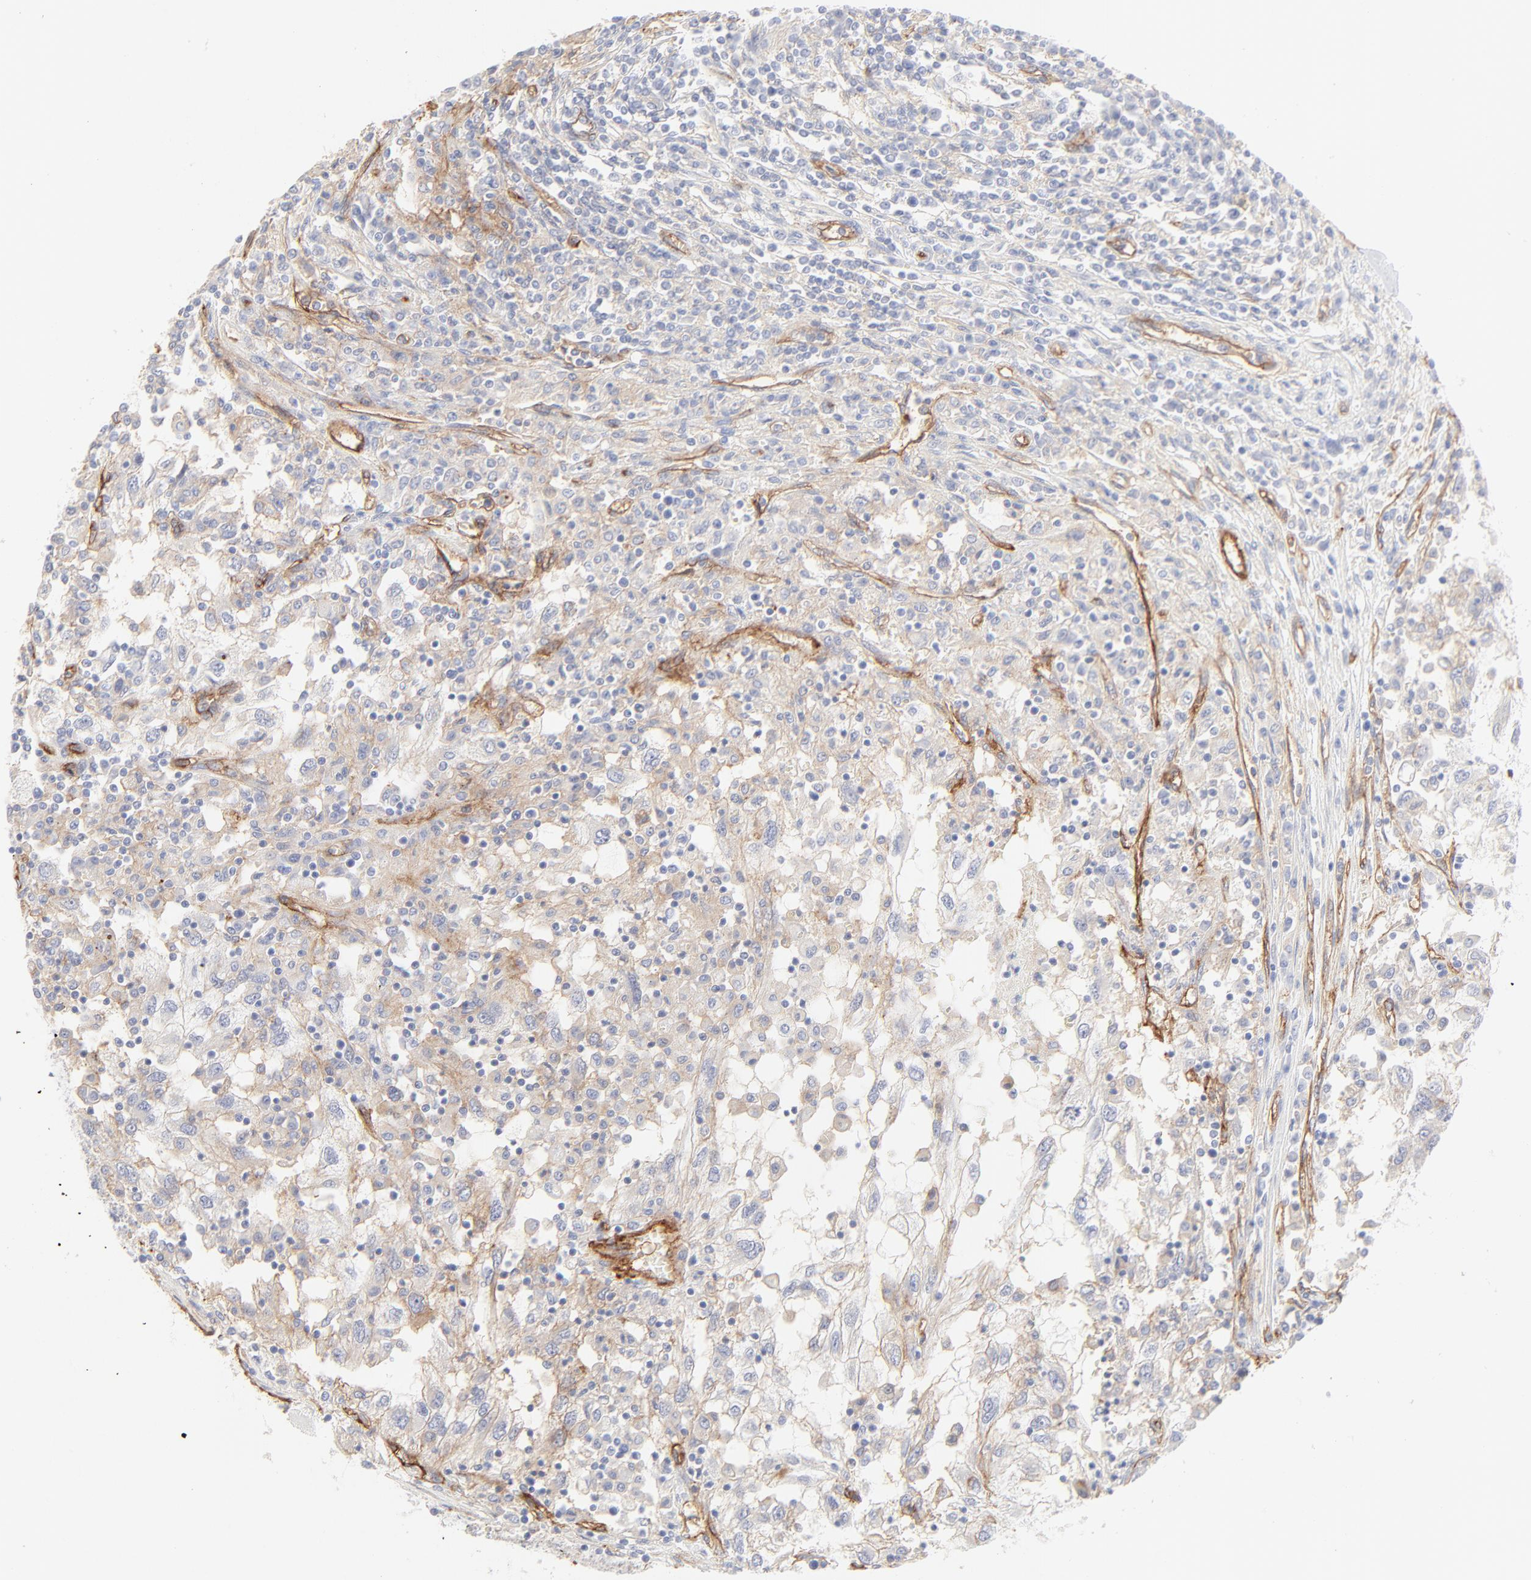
{"staining": {"intensity": "negative", "quantity": "none", "location": "none"}, "tissue": "renal cancer", "cell_type": "Tumor cells", "image_type": "cancer", "snomed": [{"axis": "morphology", "description": "Normal tissue, NOS"}, {"axis": "morphology", "description": "Adenocarcinoma, NOS"}, {"axis": "topography", "description": "Kidney"}], "caption": "Immunohistochemistry of human renal cancer (adenocarcinoma) displays no staining in tumor cells.", "gene": "ITGA5", "patient": {"sex": "male", "age": 71}}